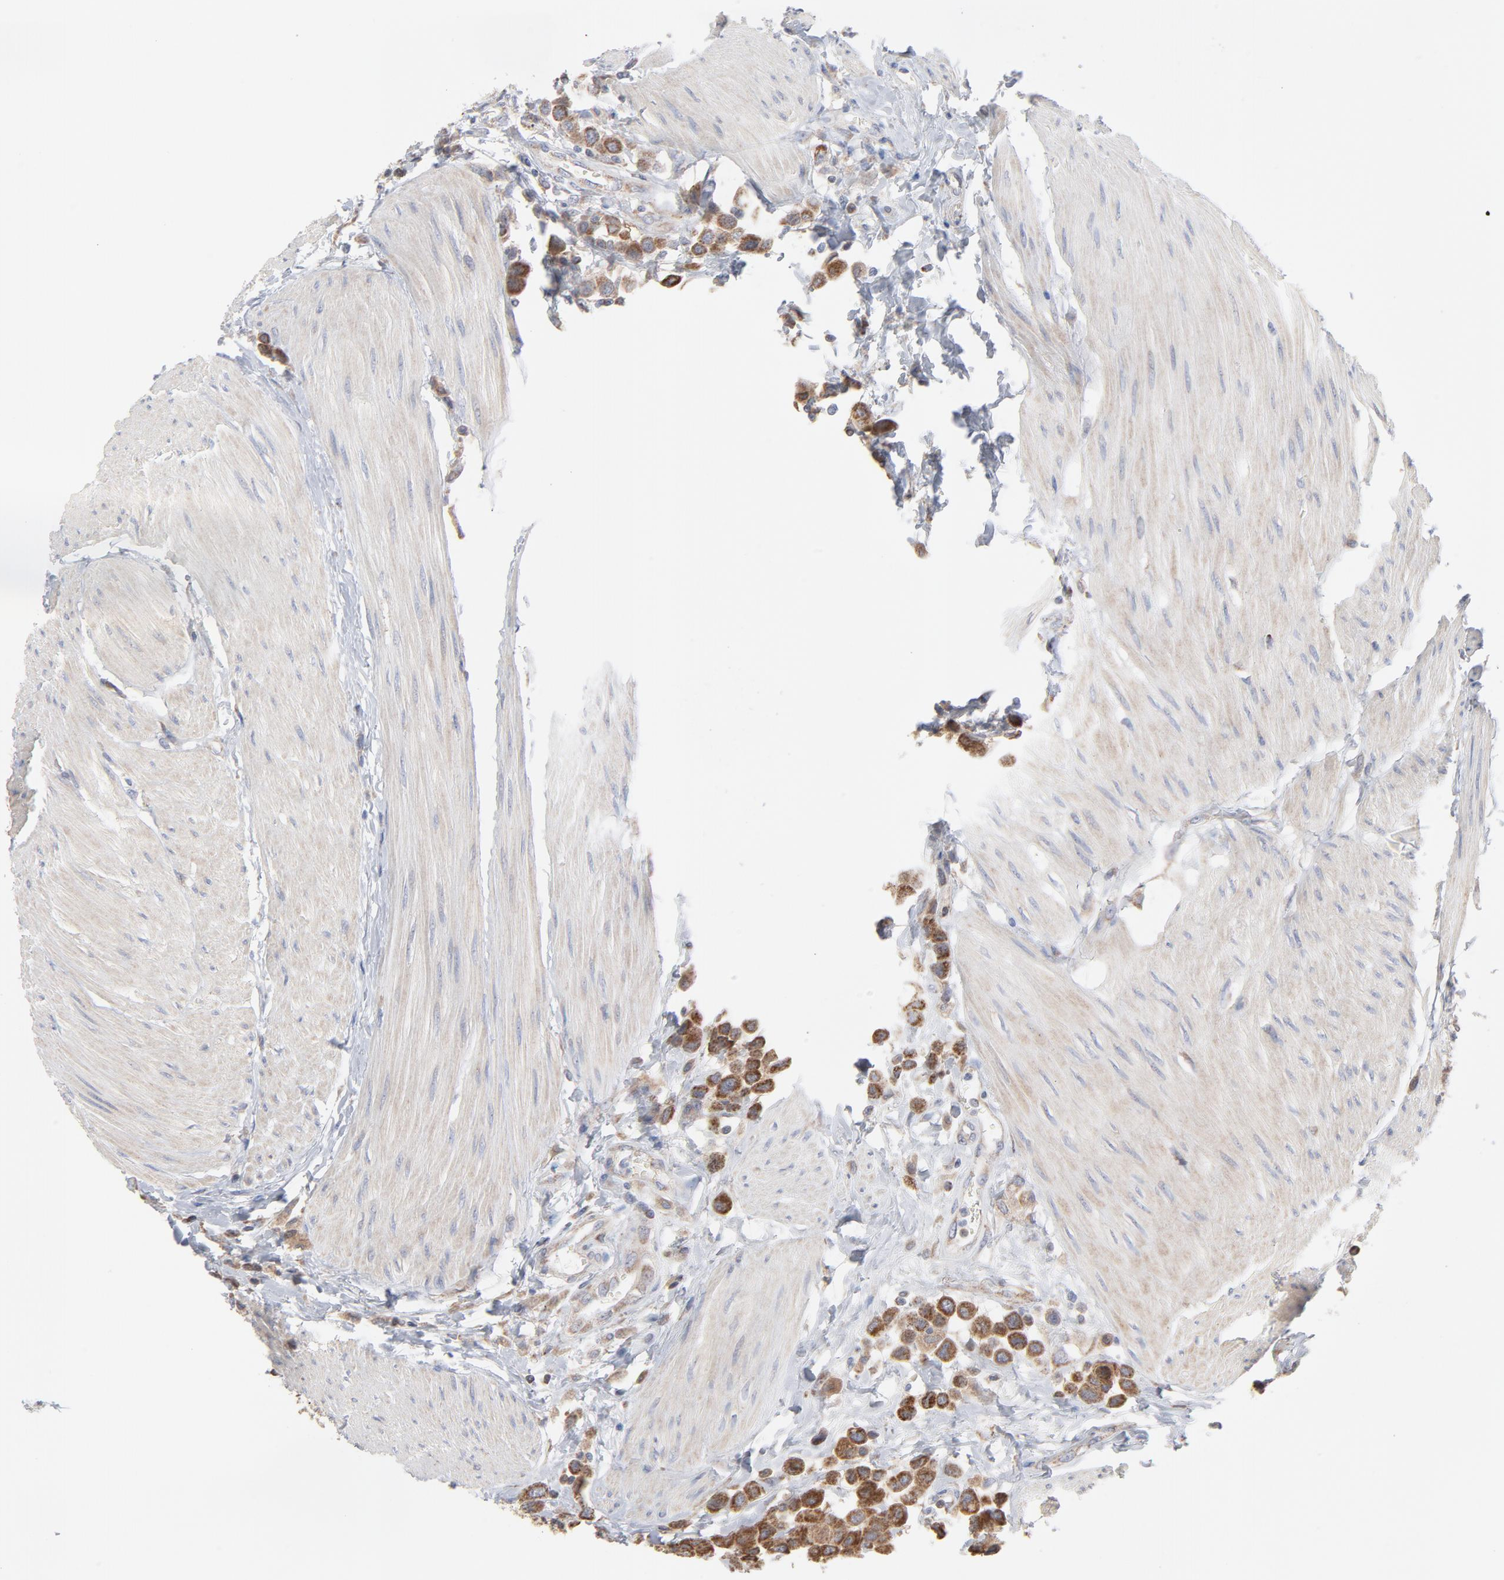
{"staining": {"intensity": "moderate", "quantity": ">75%", "location": "cytoplasmic/membranous"}, "tissue": "urothelial cancer", "cell_type": "Tumor cells", "image_type": "cancer", "snomed": [{"axis": "morphology", "description": "Urothelial carcinoma, High grade"}, {"axis": "topography", "description": "Urinary bladder"}], "caption": "Protein staining of urothelial cancer tissue displays moderate cytoplasmic/membranous positivity in approximately >75% of tumor cells.", "gene": "PPFIBP2", "patient": {"sex": "male", "age": 50}}